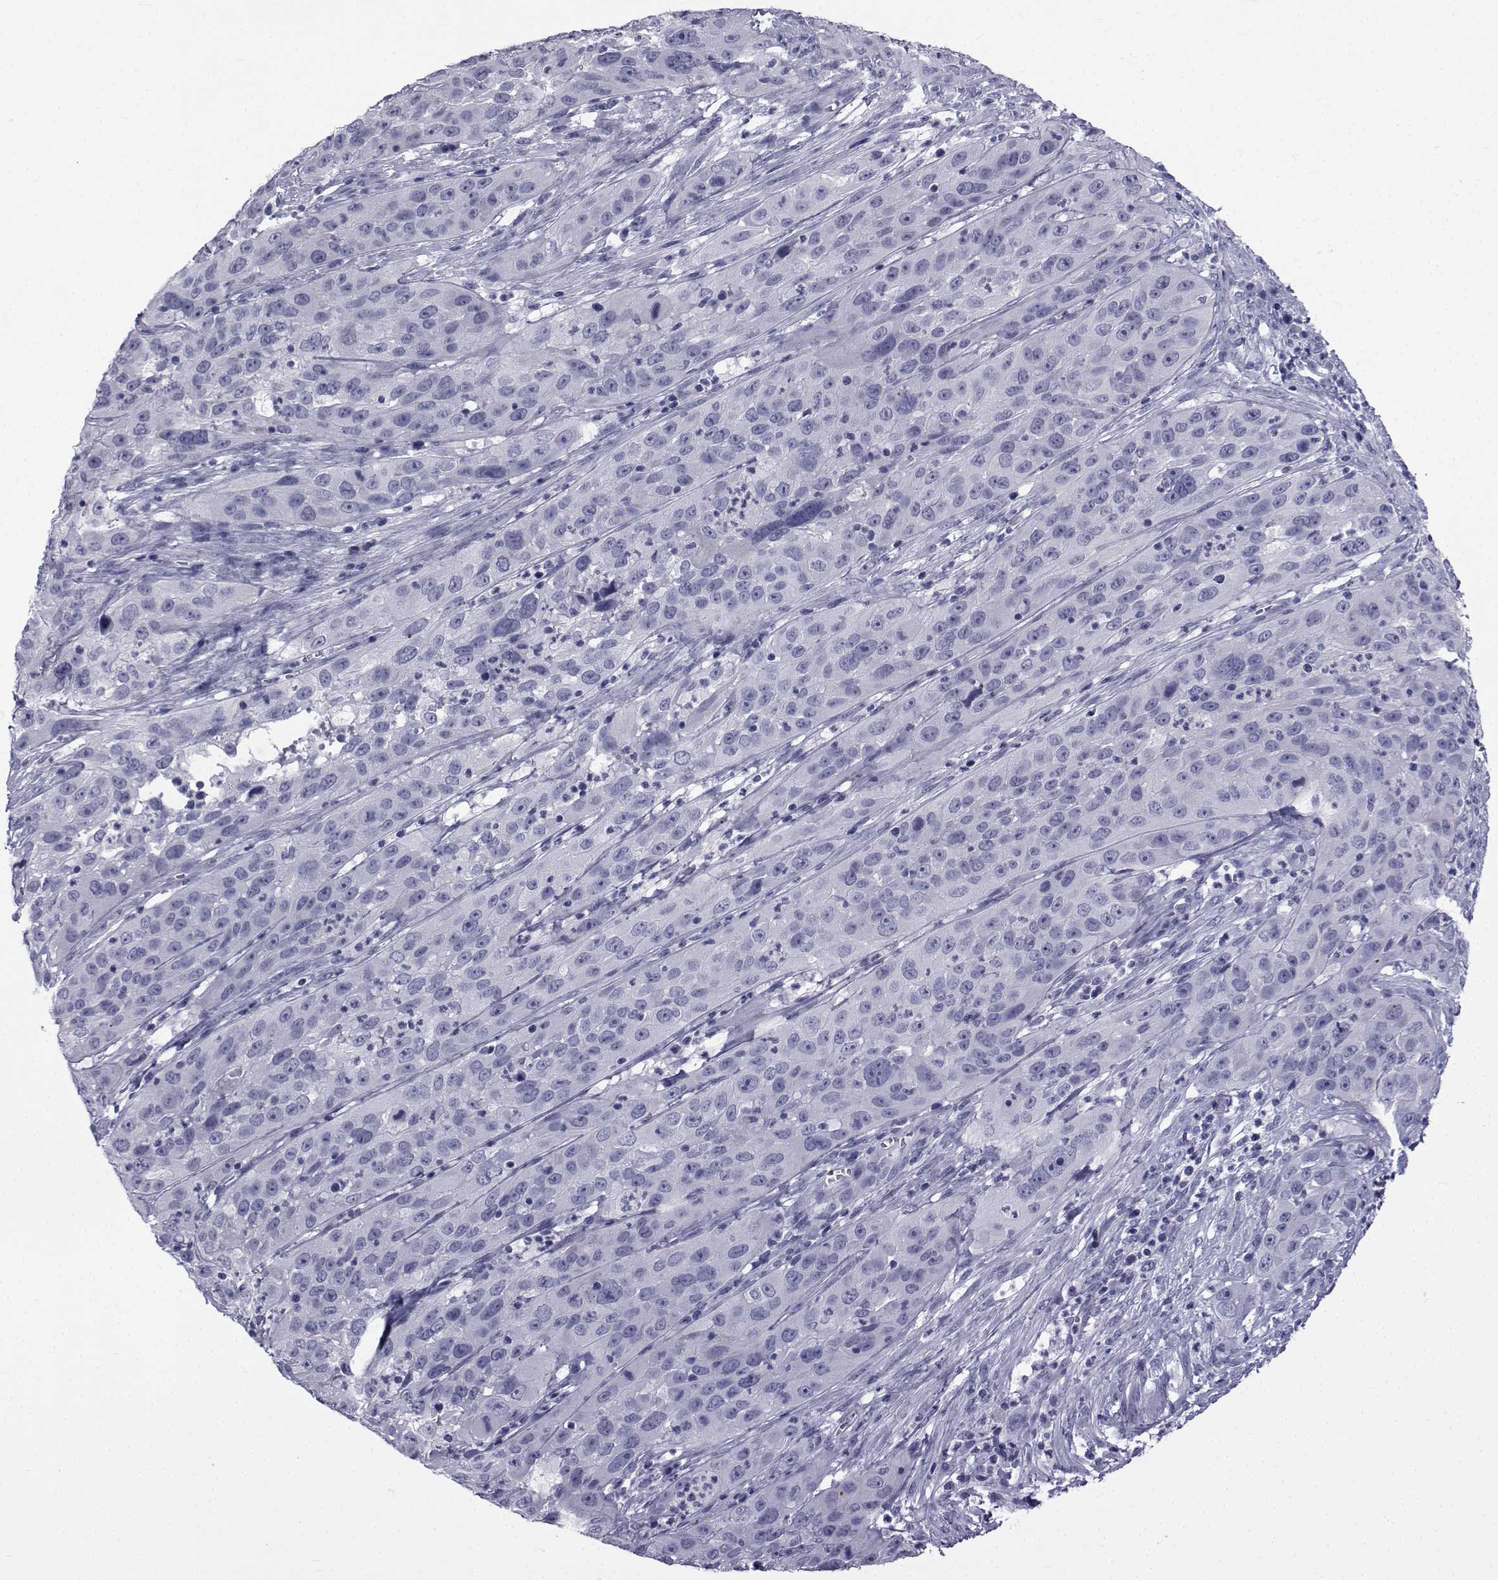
{"staining": {"intensity": "negative", "quantity": "none", "location": "none"}, "tissue": "cervical cancer", "cell_type": "Tumor cells", "image_type": "cancer", "snomed": [{"axis": "morphology", "description": "Squamous cell carcinoma, NOS"}, {"axis": "topography", "description": "Cervix"}], "caption": "DAB immunohistochemical staining of cervical squamous cell carcinoma reveals no significant staining in tumor cells. Nuclei are stained in blue.", "gene": "PDE6H", "patient": {"sex": "female", "age": 32}}